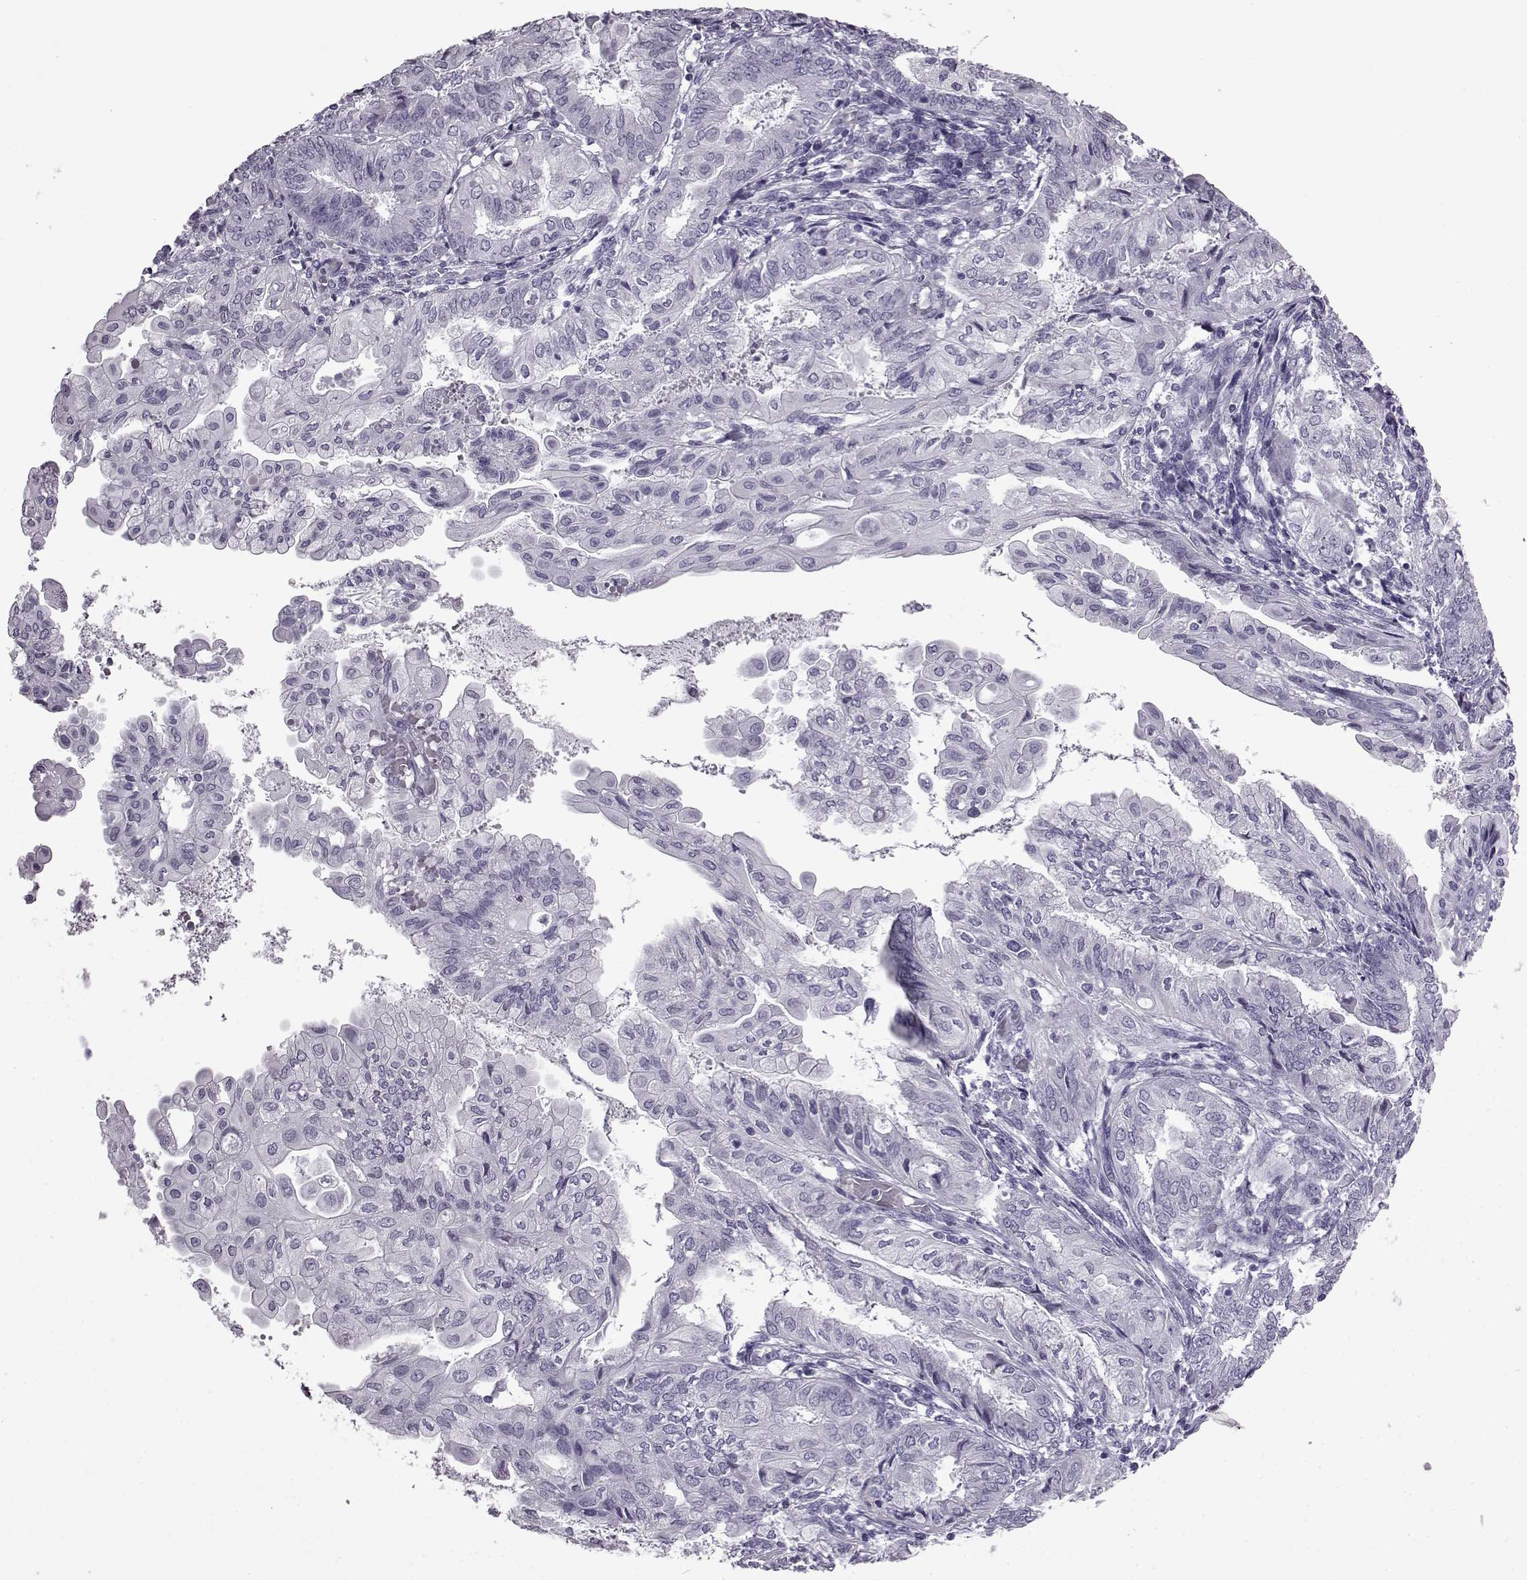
{"staining": {"intensity": "negative", "quantity": "none", "location": "none"}, "tissue": "endometrial cancer", "cell_type": "Tumor cells", "image_type": "cancer", "snomed": [{"axis": "morphology", "description": "Adenocarcinoma, NOS"}, {"axis": "topography", "description": "Endometrium"}], "caption": "High power microscopy histopathology image of an IHC photomicrograph of endometrial adenocarcinoma, revealing no significant staining in tumor cells.", "gene": "SLC28A2", "patient": {"sex": "female", "age": 68}}